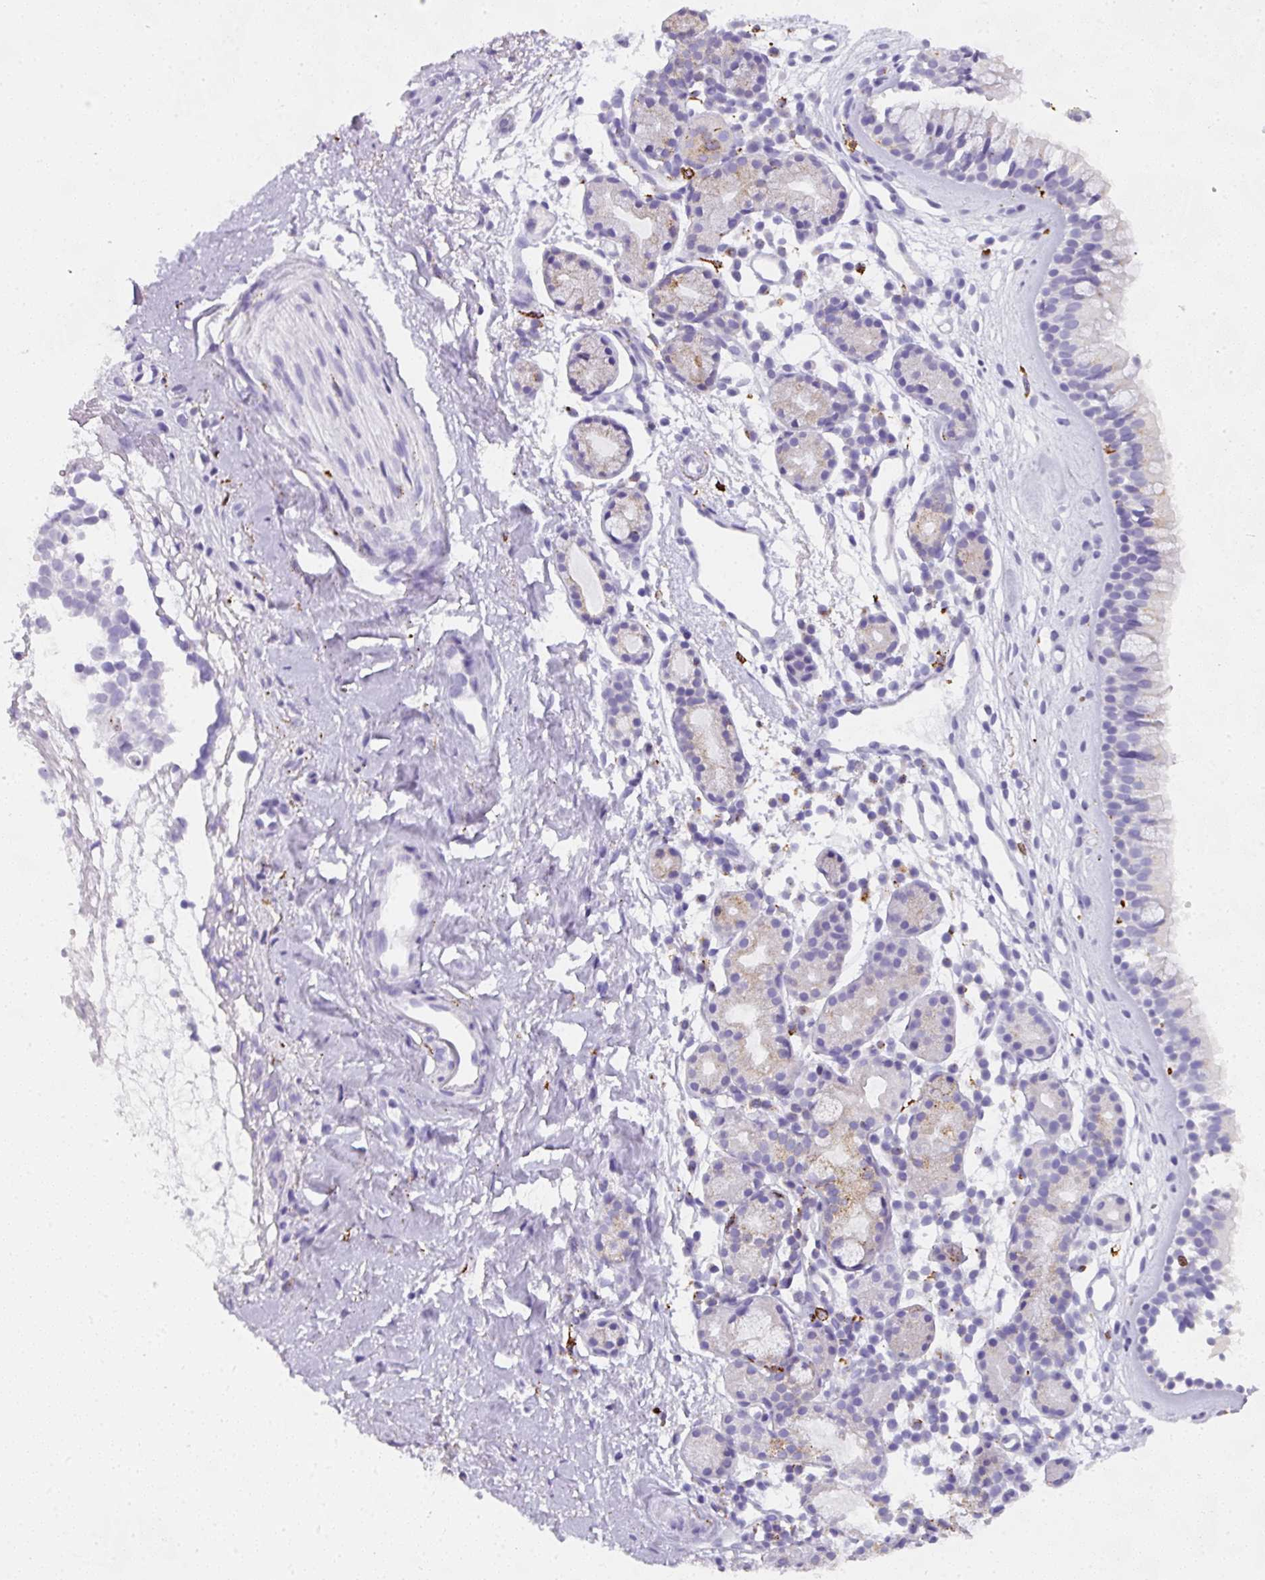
{"staining": {"intensity": "negative", "quantity": "none", "location": "none"}, "tissue": "nasopharynx", "cell_type": "Respiratory epithelial cells", "image_type": "normal", "snomed": [{"axis": "morphology", "description": "Normal tissue, NOS"}, {"axis": "topography", "description": "Nasopharynx"}], "caption": "The immunohistochemistry image has no significant expression in respiratory epithelial cells of nasopharynx. (Stains: DAB immunohistochemistry (IHC) with hematoxylin counter stain, Microscopy: brightfield microscopy at high magnification).", "gene": "MMACHC", "patient": {"sex": "male", "age": 82}}